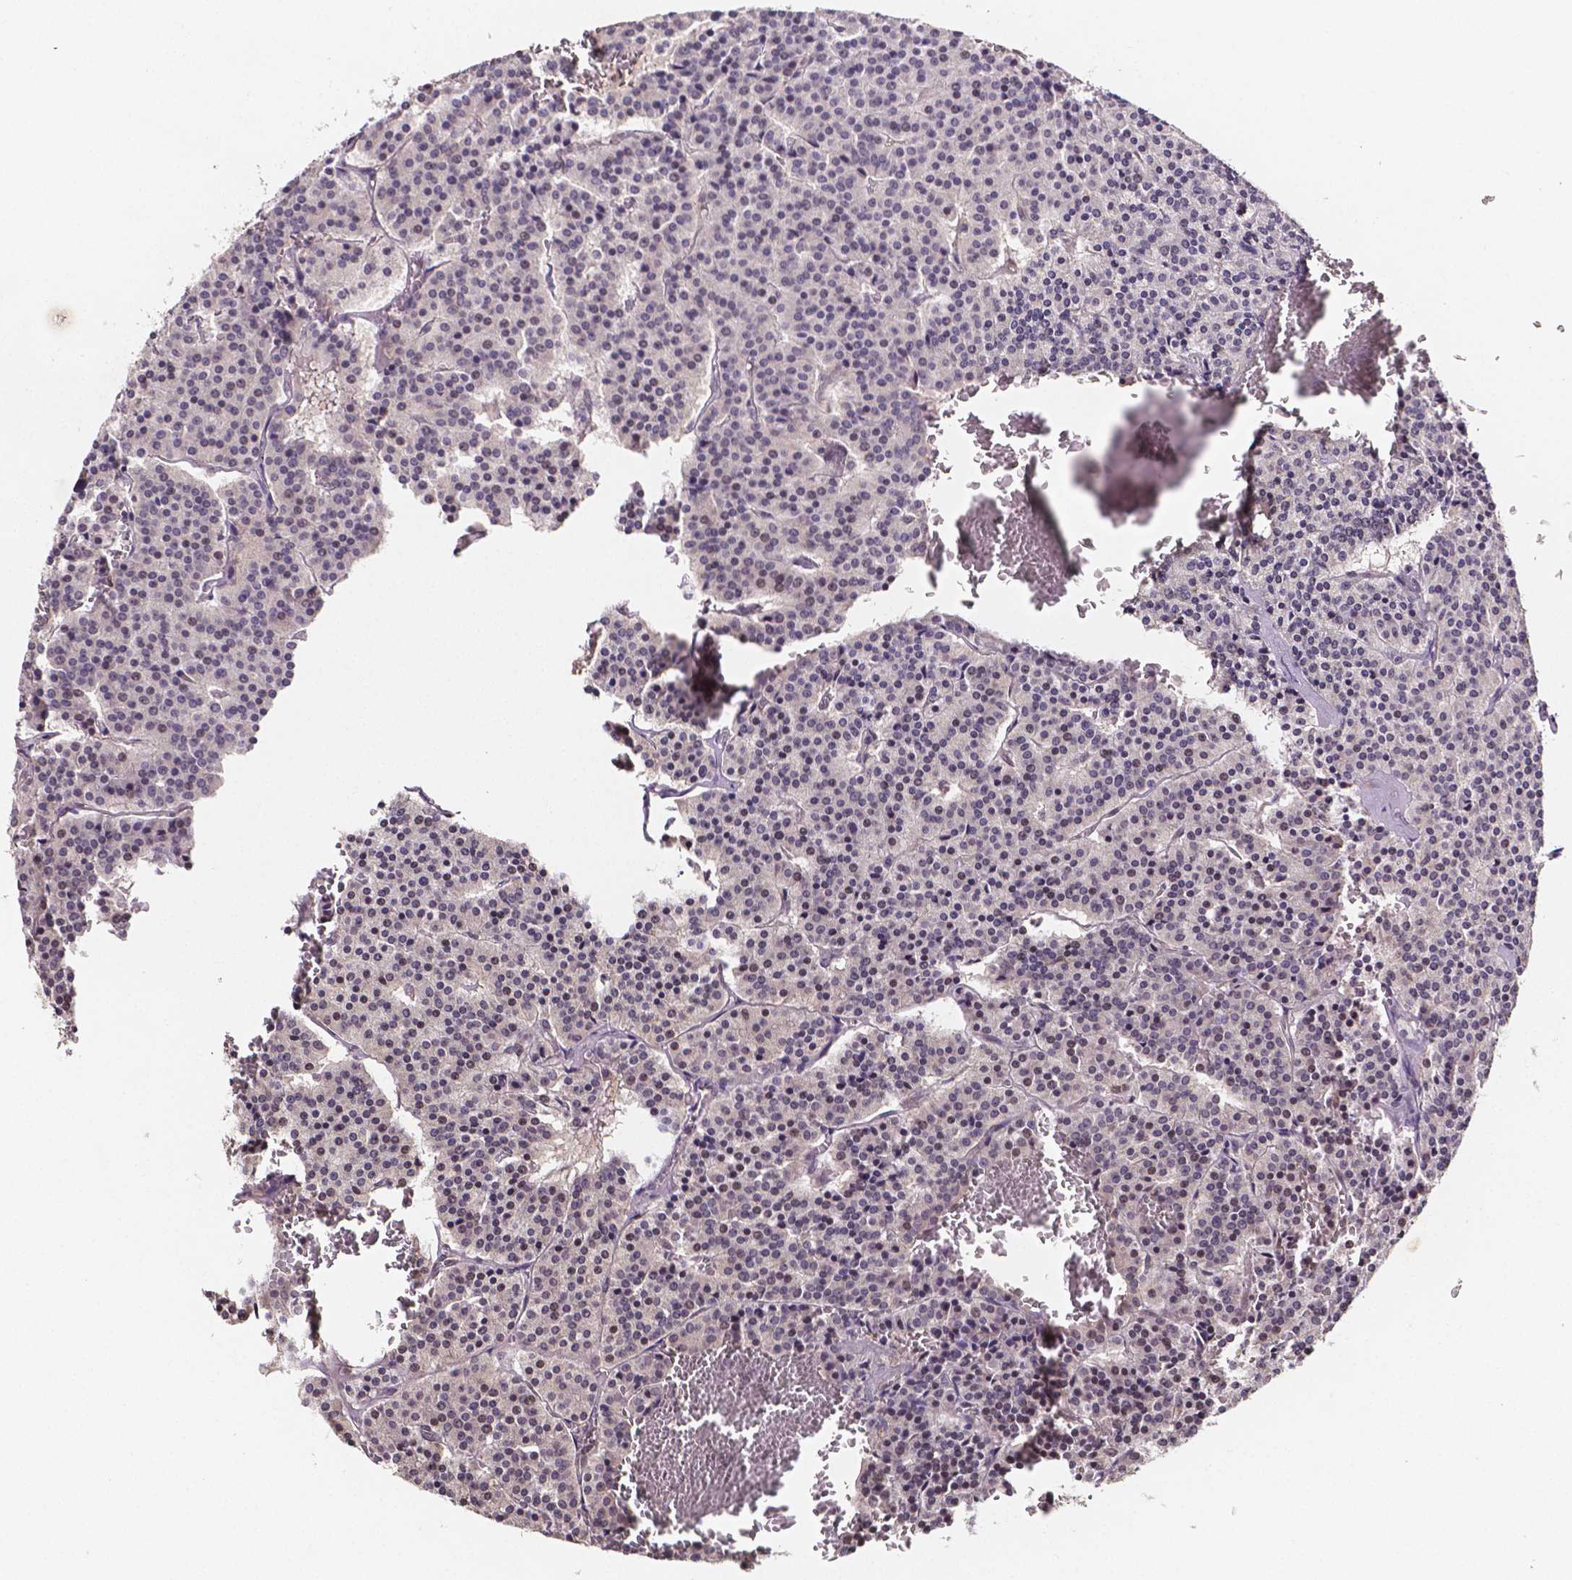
{"staining": {"intensity": "negative", "quantity": "none", "location": "none"}, "tissue": "carcinoid", "cell_type": "Tumor cells", "image_type": "cancer", "snomed": [{"axis": "morphology", "description": "Carcinoid, malignant, NOS"}, {"axis": "topography", "description": "Lung"}], "caption": "DAB (3,3'-diaminobenzidine) immunohistochemical staining of carcinoid displays no significant positivity in tumor cells. Nuclei are stained in blue.", "gene": "NRGN", "patient": {"sex": "male", "age": 70}}